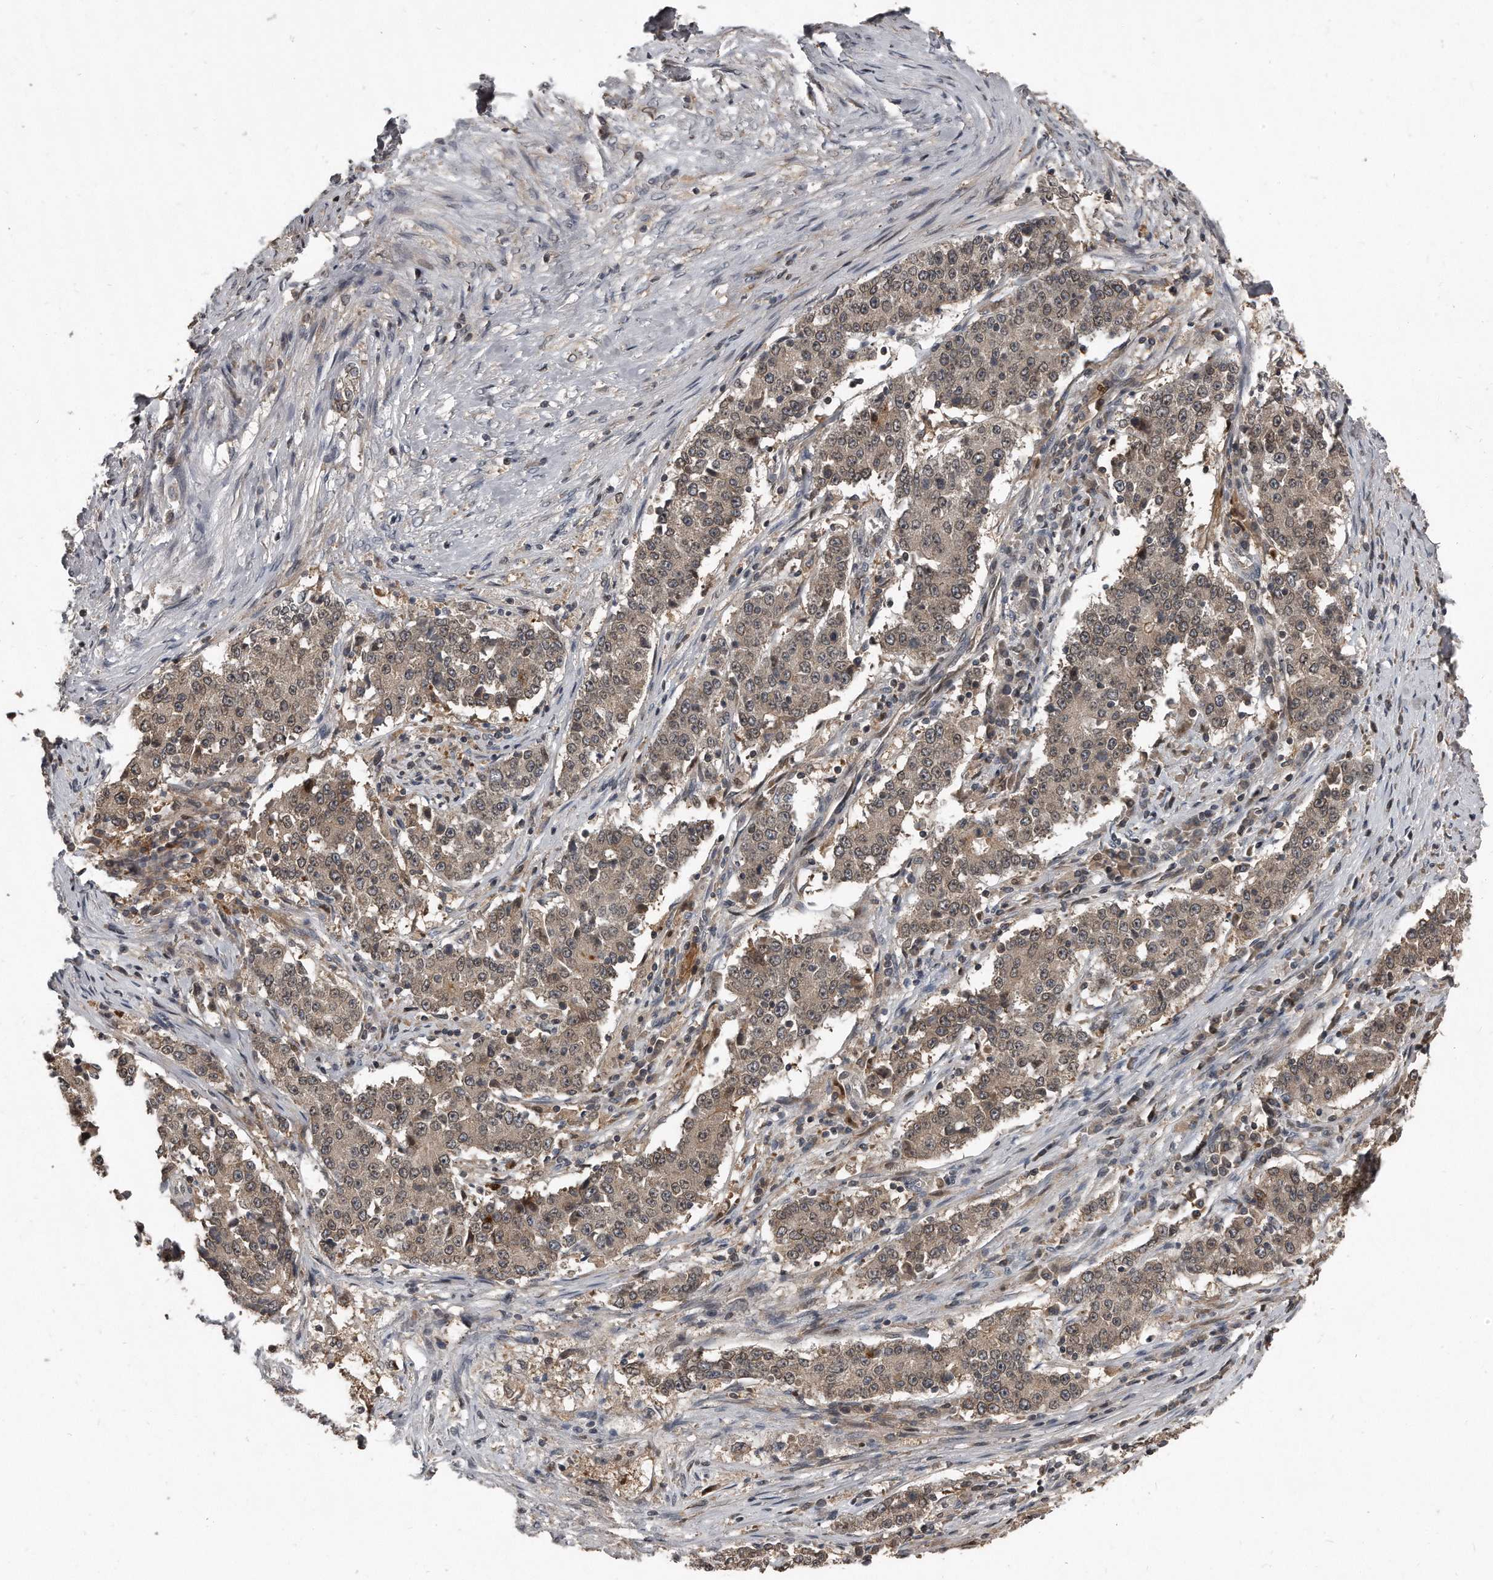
{"staining": {"intensity": "negative", "quantity": "none", "location": "none"}, "tissue": "stomach cancer", "cell_type": "Tumor cells", "image_type": "cancer", "snomed": [{"axis": "morphology", "description": "Adenocarcinoma, NOS"}, {"axis": "topography", "description": "Stomach"}], "caption": "There is no significant staining in tumor cells of stomach adenocarcinoma.", "gene": "GCH1", "patient": {"sex": "male", "age": 59}}